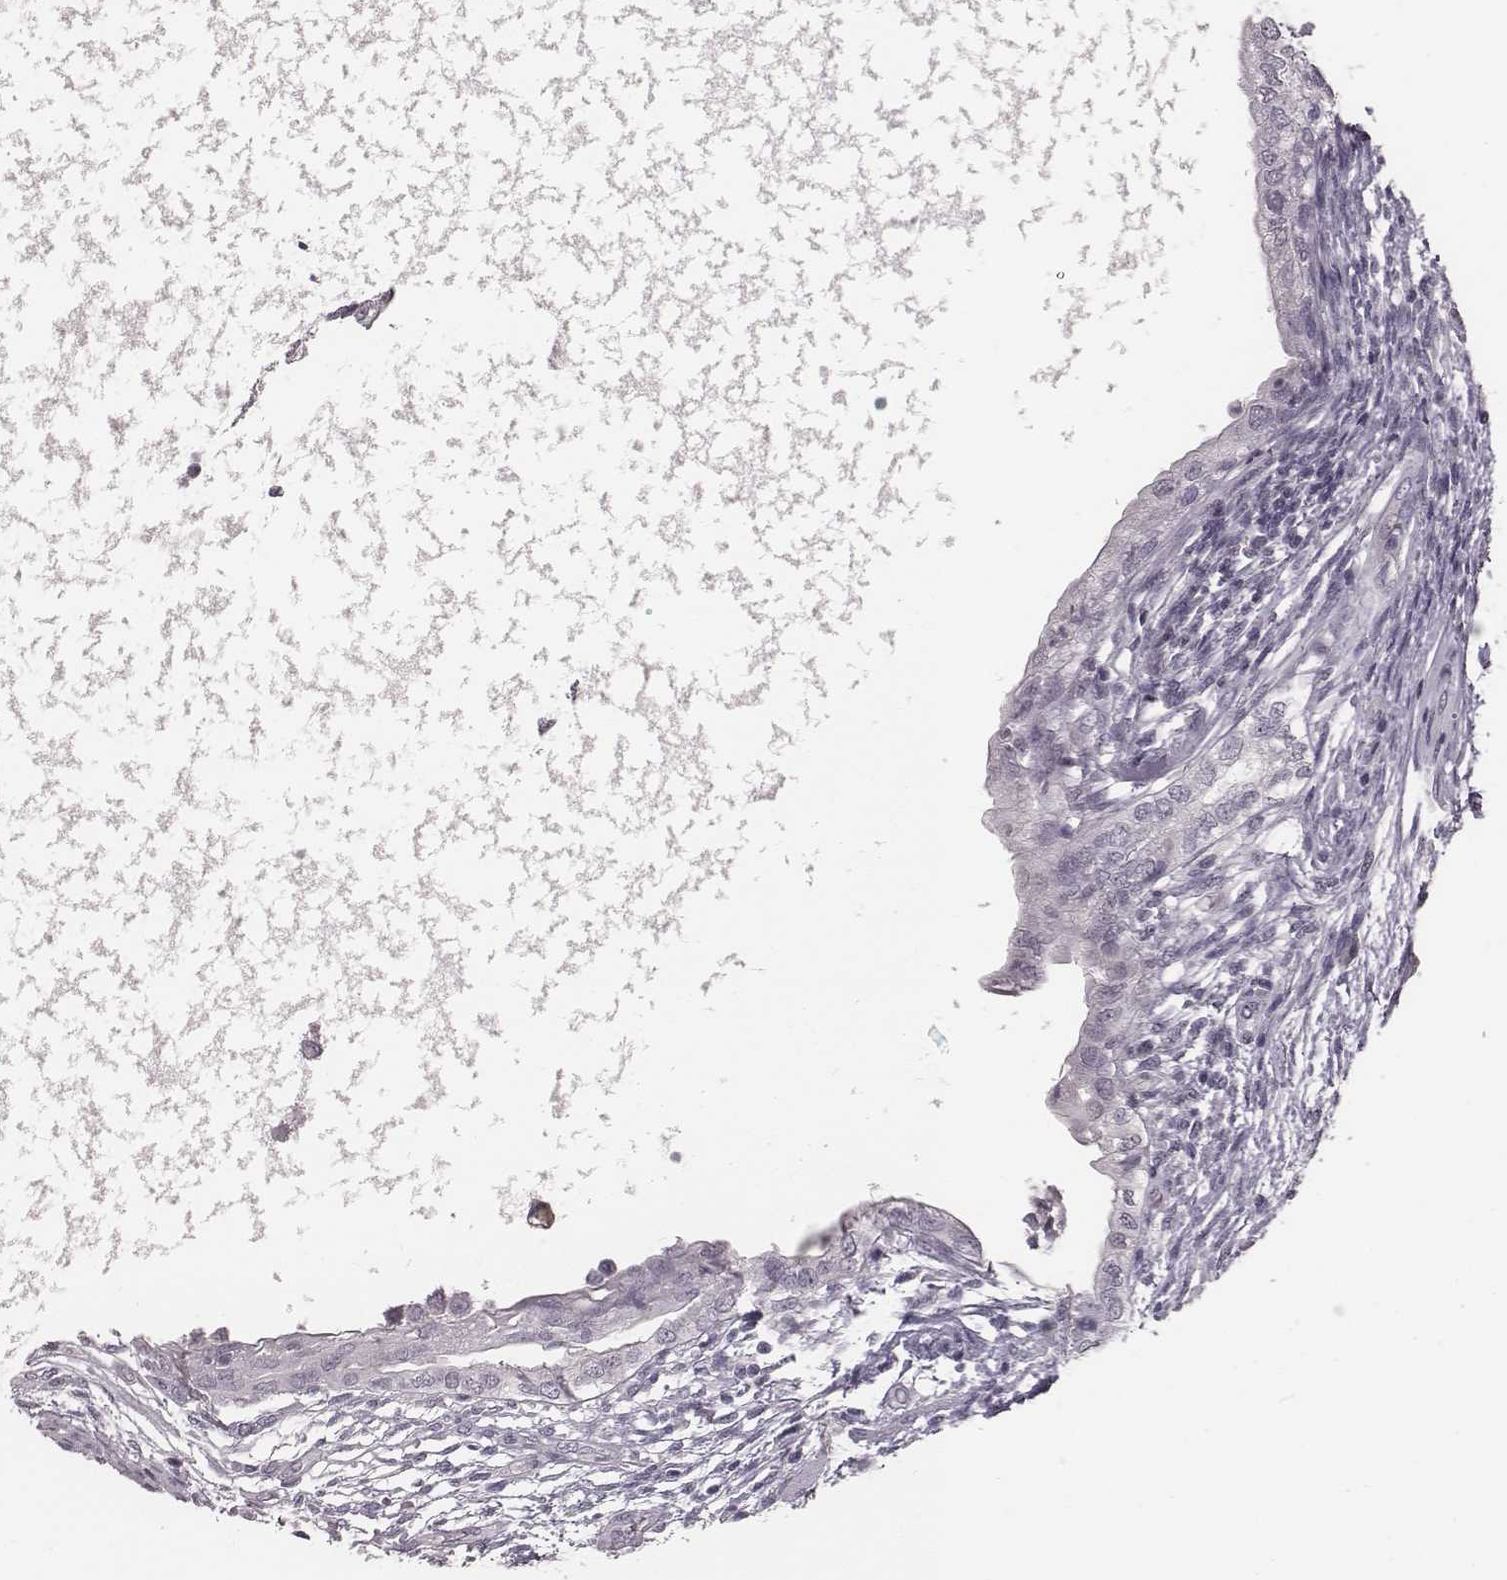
{"staining": {"intensity": "negative", "quantity": "none", "location": "none"}, "tissue": "testis cancer", "cell_type": "Tumor cells", "image_type": "cancer", "snomed": [{"axis": "morphology", "description": "Carcinoma, Embryonal, NOS"}, {"axis": "topography", "description": "Testis"}], "caption": "Immunohistochemistry histopathology image of neoplastic tissue: testis cancer stained with DAB (3,3'-diaminobenzidine) reveals no significant protein positivity in tumor cells.", "gene": "CSHL1", "patient": {"sex": "male", "age": 26}}